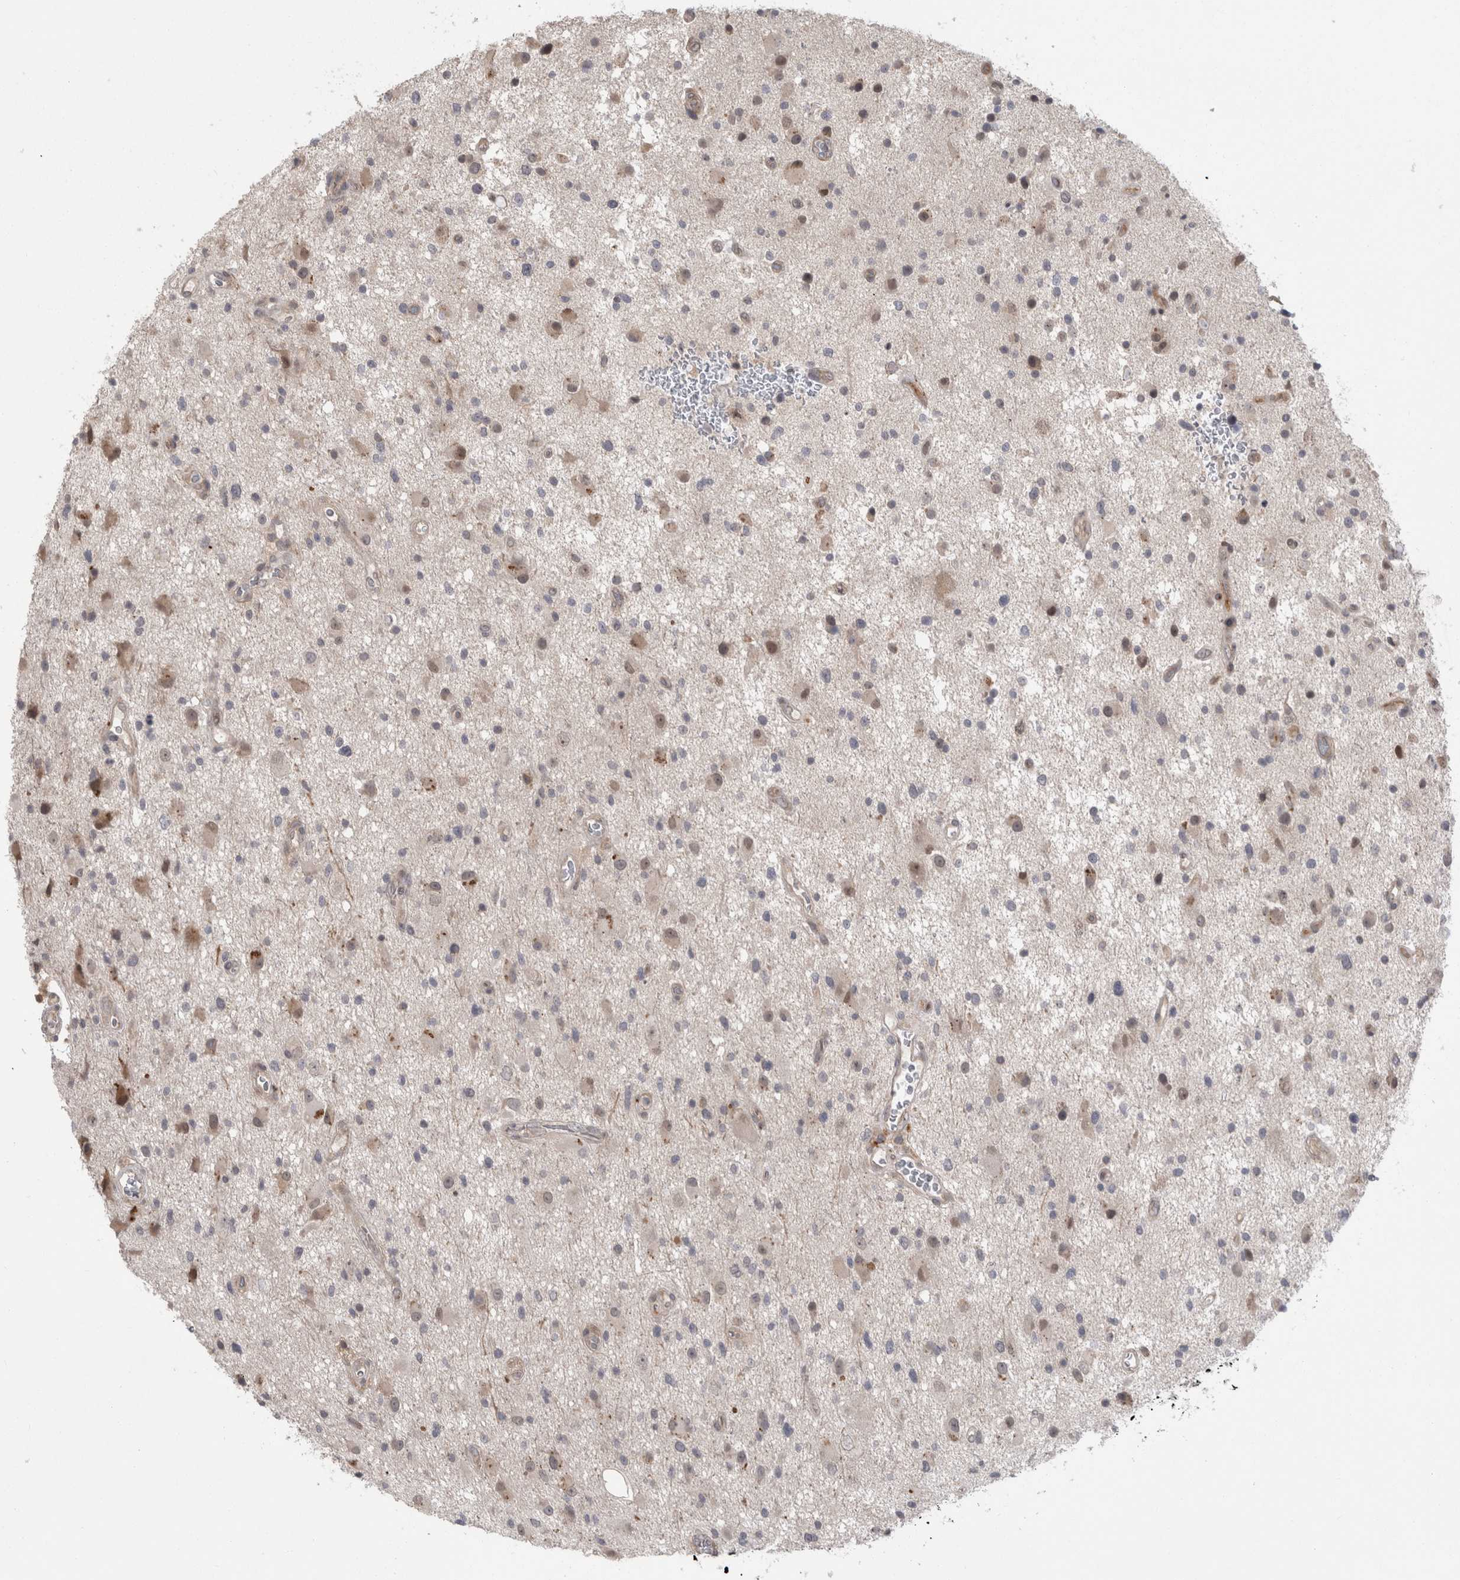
{"staining": {"intensity": "negative", "quantity": "none", "location": "none"}, "tissue": "glioma", "cell_type": "Tumor cells", "image_type": "cancer", "snomed": [{"axis": "morphology", "description": "Glioma, malignant, High grade"}, {"axis": "topography", "description": "Brain"}], "caption": "Tumor cells are negative for protein expression in human high-grade glioma (malignant).", "gene": "MTBP", "patient": {"sex": "male", "age": 33}}